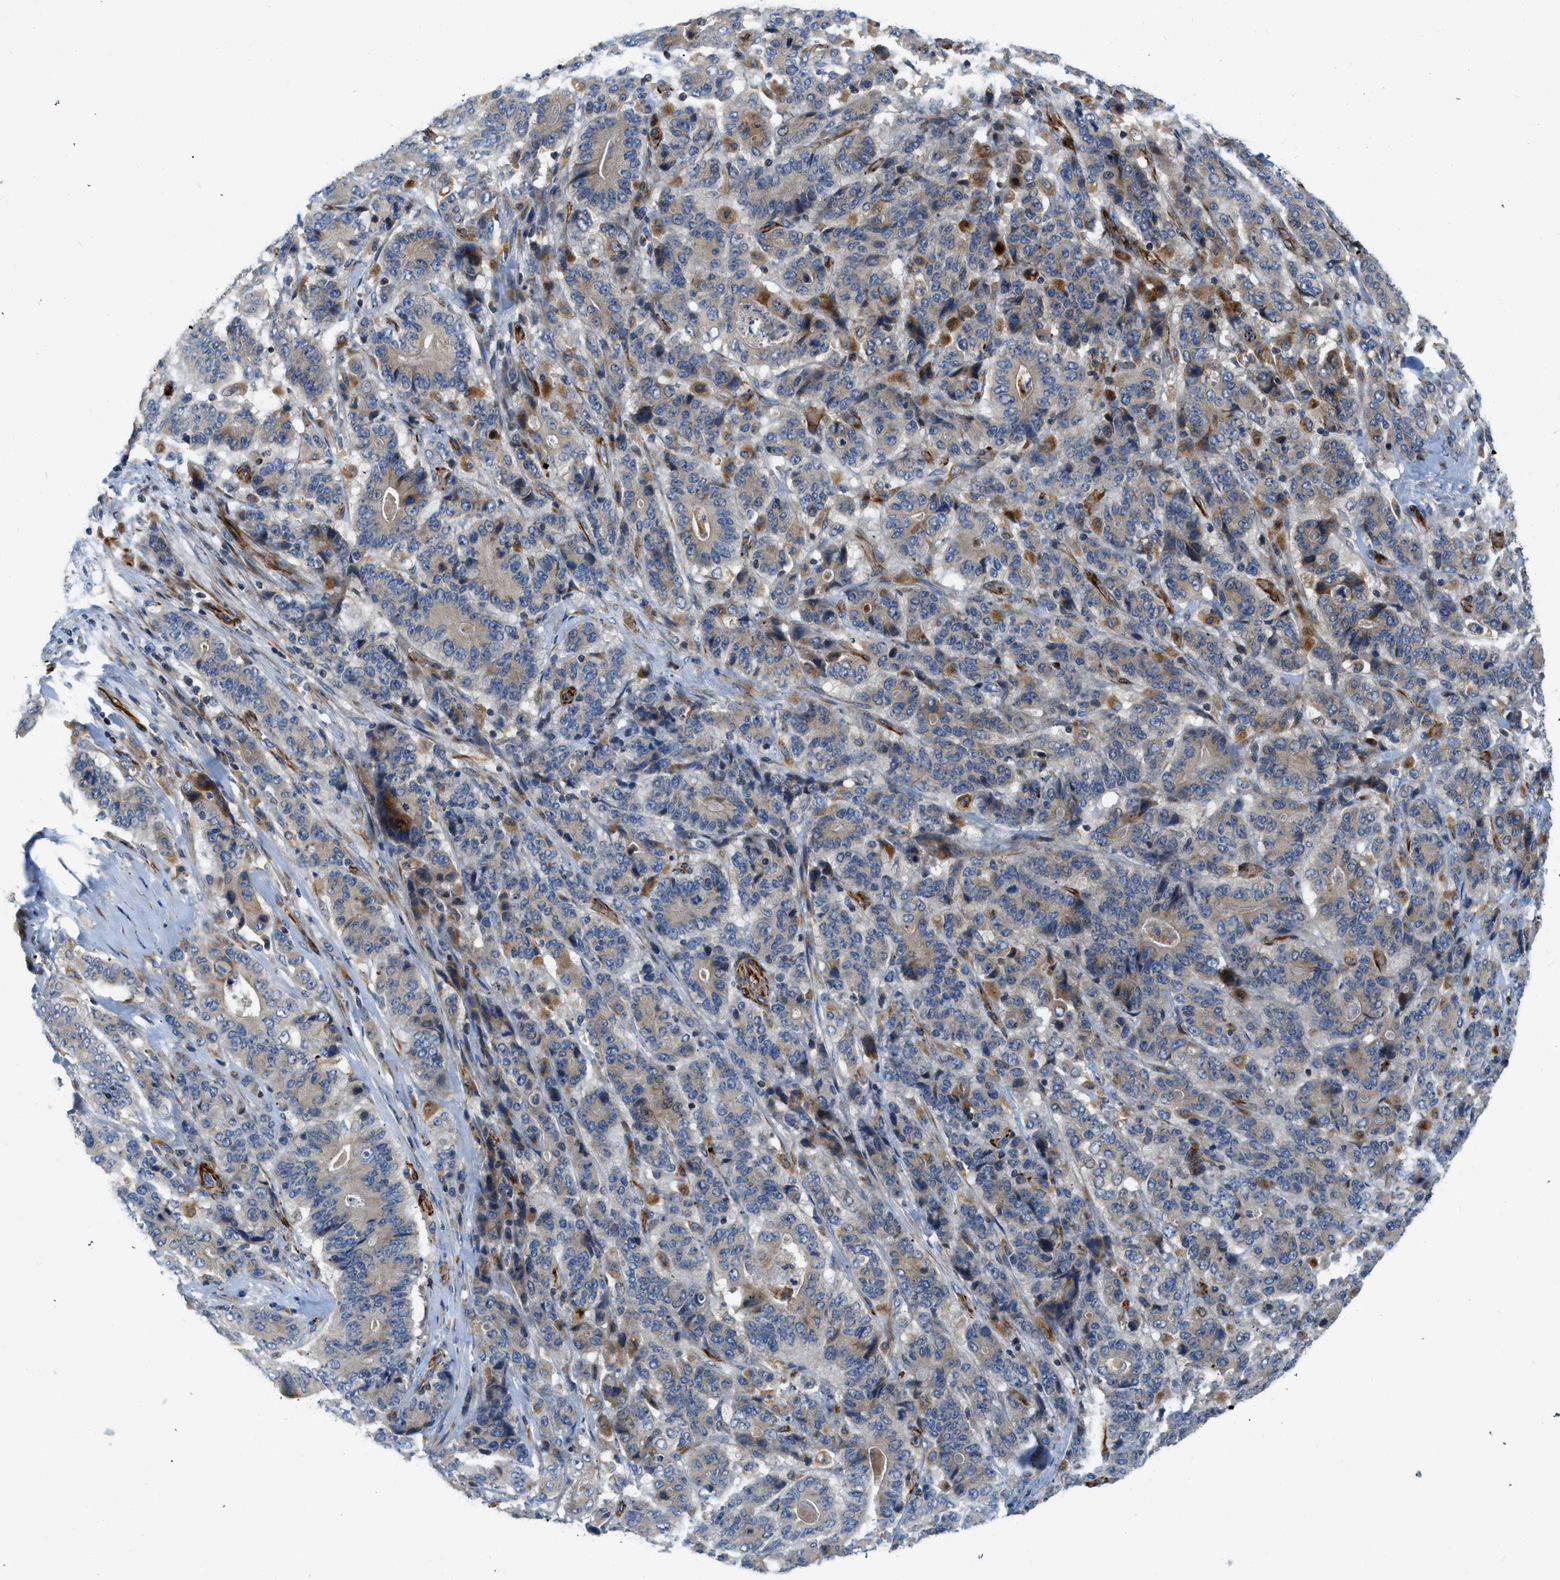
{"staining": {"intensity": "weak", "quantity": "25%-75%", "location": "cytoplasmic/membranous"}, "tissue": "stomach cancer", "cell_type": "Tumor cells", "image_type": "cancer", "snomed": [{"axis": "morphology", "description": "Adenocarcinoma, NOS"}, {"axis": "topography", "description": "Stomach"}], "caption": "Adenocarcinoma (stomach) tissue shows weak cytoplasmic/membranous positivity in approximately 25%-75% of tumor cells", "gene": "ZNF831", "patient": {"sex": "female", "age": 73}}